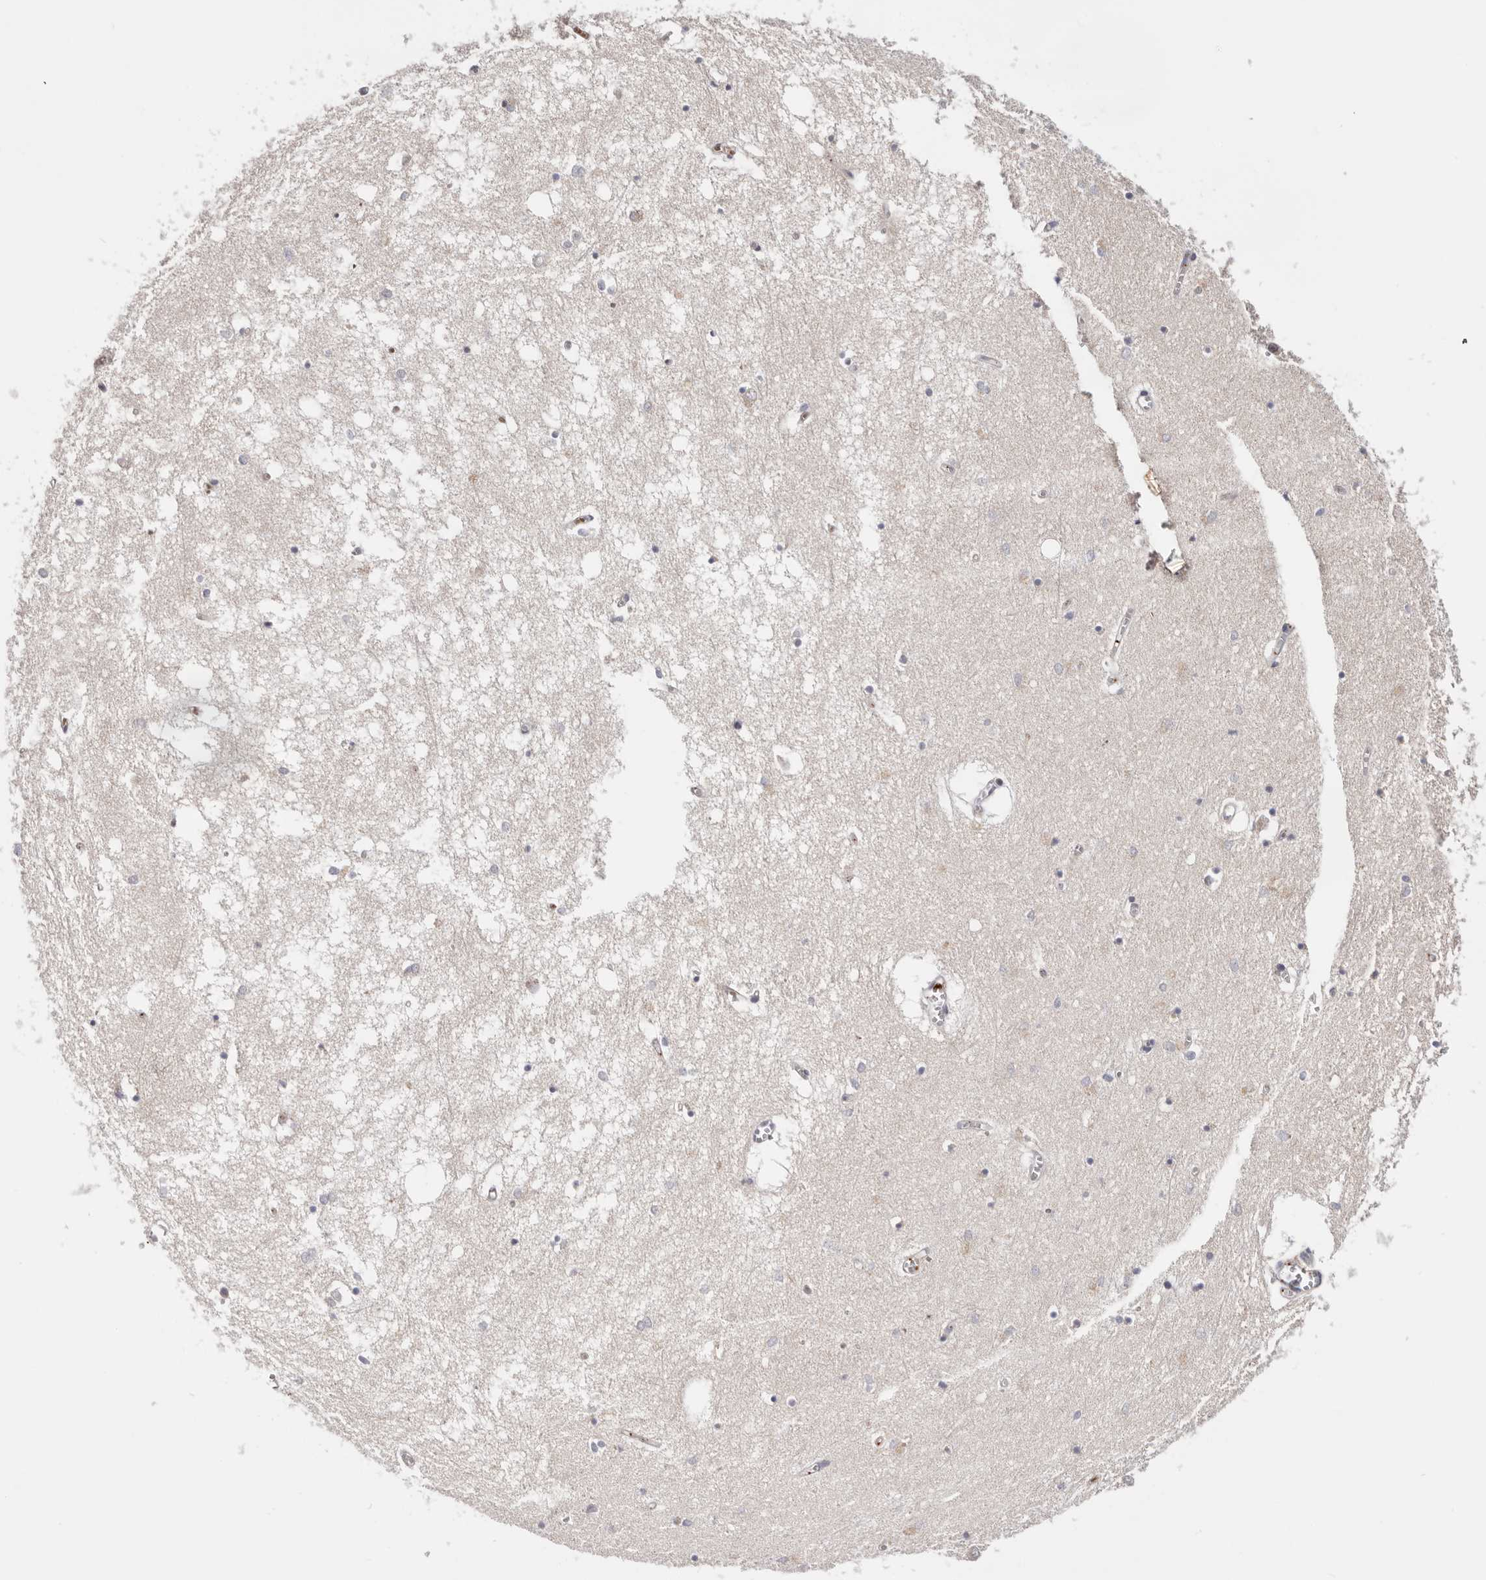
{"staining": {"intensity": "negative", "quantity": "none", "location": "none"}, "tissue": "hippocampus", "cell_type": "Glial cells", "image_type": "normal", "snomed": [{"axis": "morphology", "description": "Normal tissue, NOS"}, {"axis": "topography", "description": "Hippocampus"}], "caption": "Immunohistochemistry (IHC) of benign human hippocampus shows no positivity in glial cells.", "gene": "RNF213", "patient": {"sex": "male", "age": 70}}